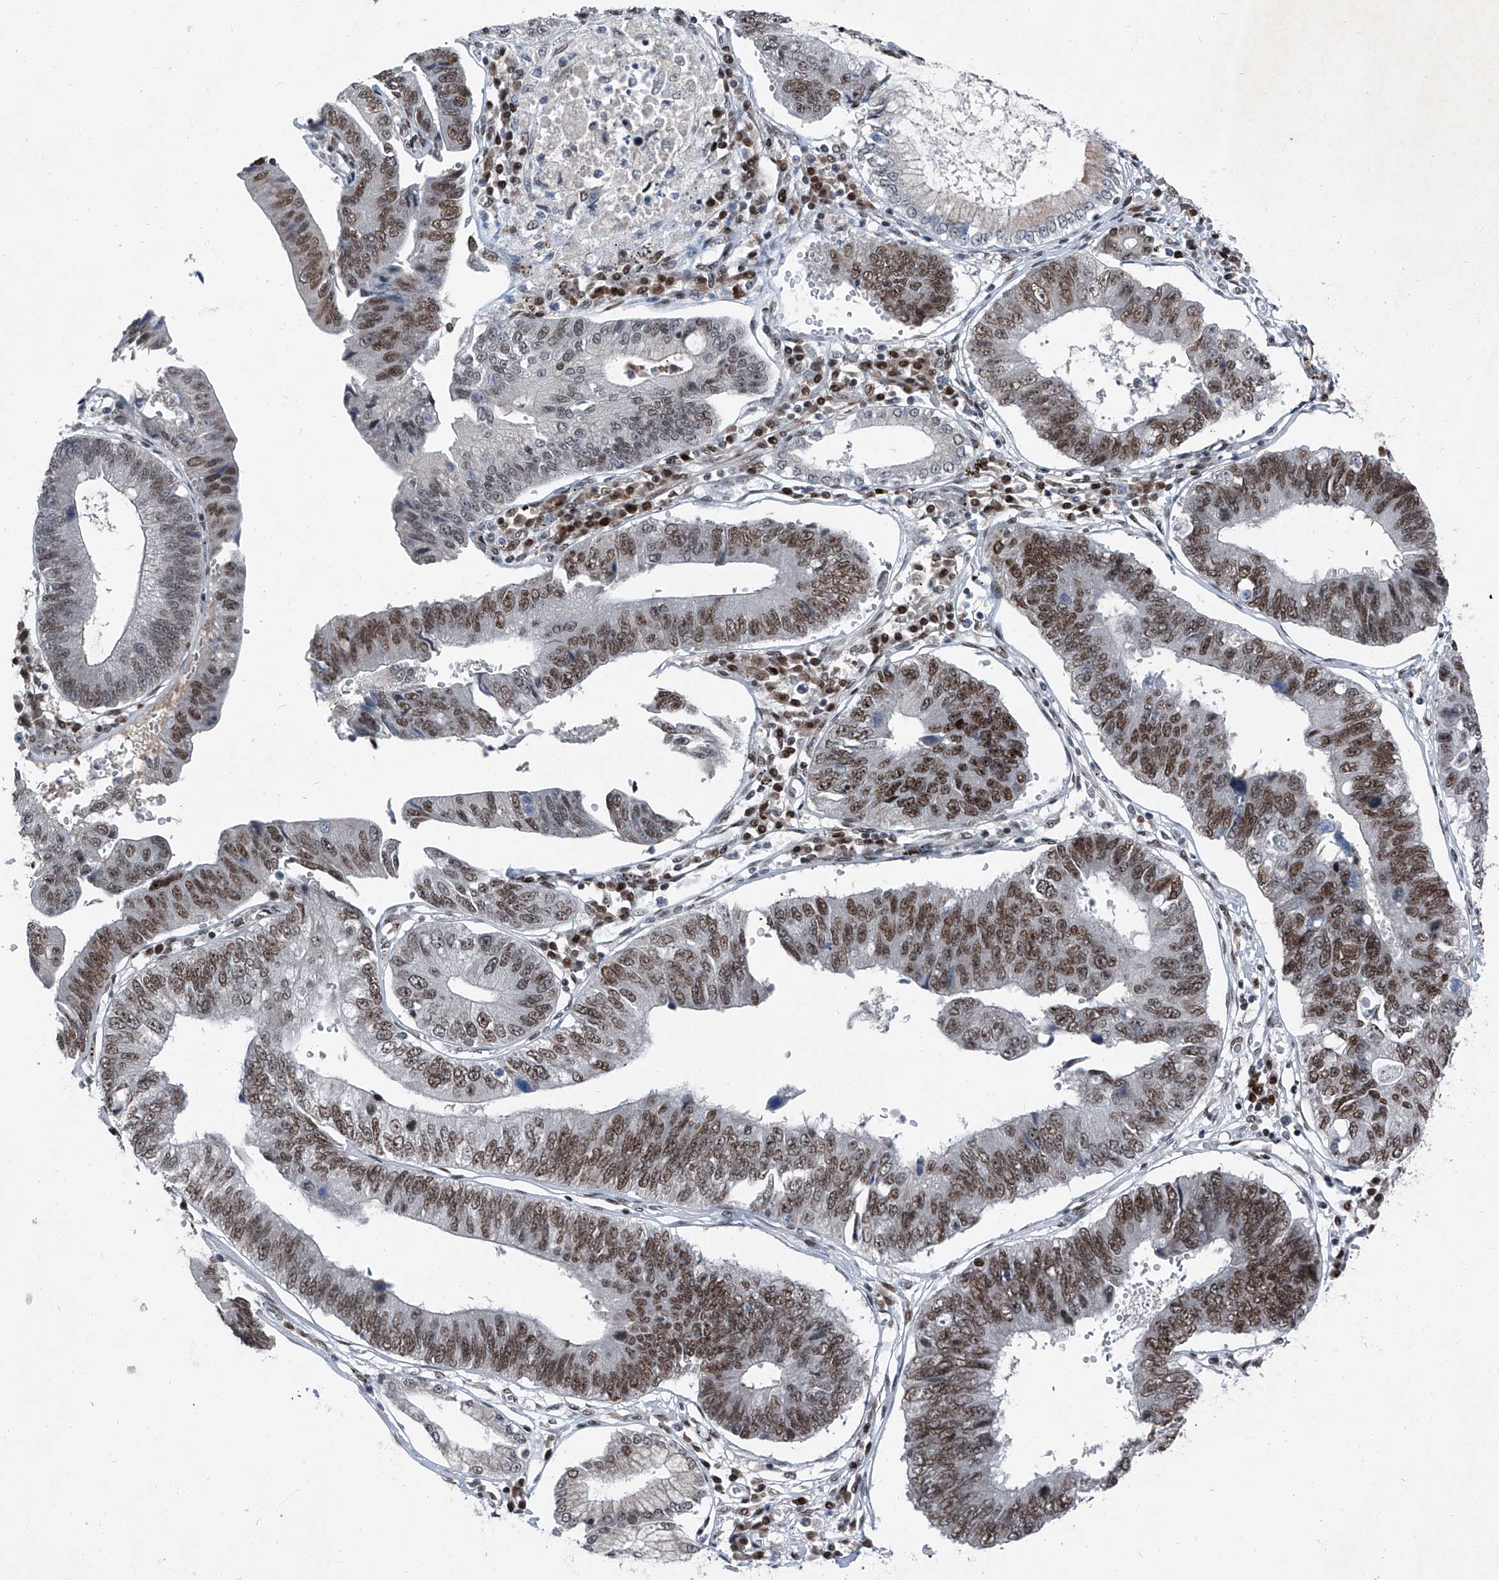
{"staining": {"intensity": "moderate", "quantity": ">75%", "location": "nuclear"}, "tissue": "stomach cancer", "cell_type": "Tumor cells", "image_type": "cancer", "snomed": [{"axis": "morphology", "description": "Adenocarcinoma, NOS"}, {"axis": "topography", "description": "Stomach"}], "caption": "Immunohistochemical staining of human stomach cancer displays medium levels of moderate nuclear positivity in approximately >75% of tumor cells. The staining is performed using DAB brown chromogen to label protein expression. The nuclei are counter-stained blue using hematoxylin.", "gene": "BMI1", "patient": {"sex": "male", "age": 59}}